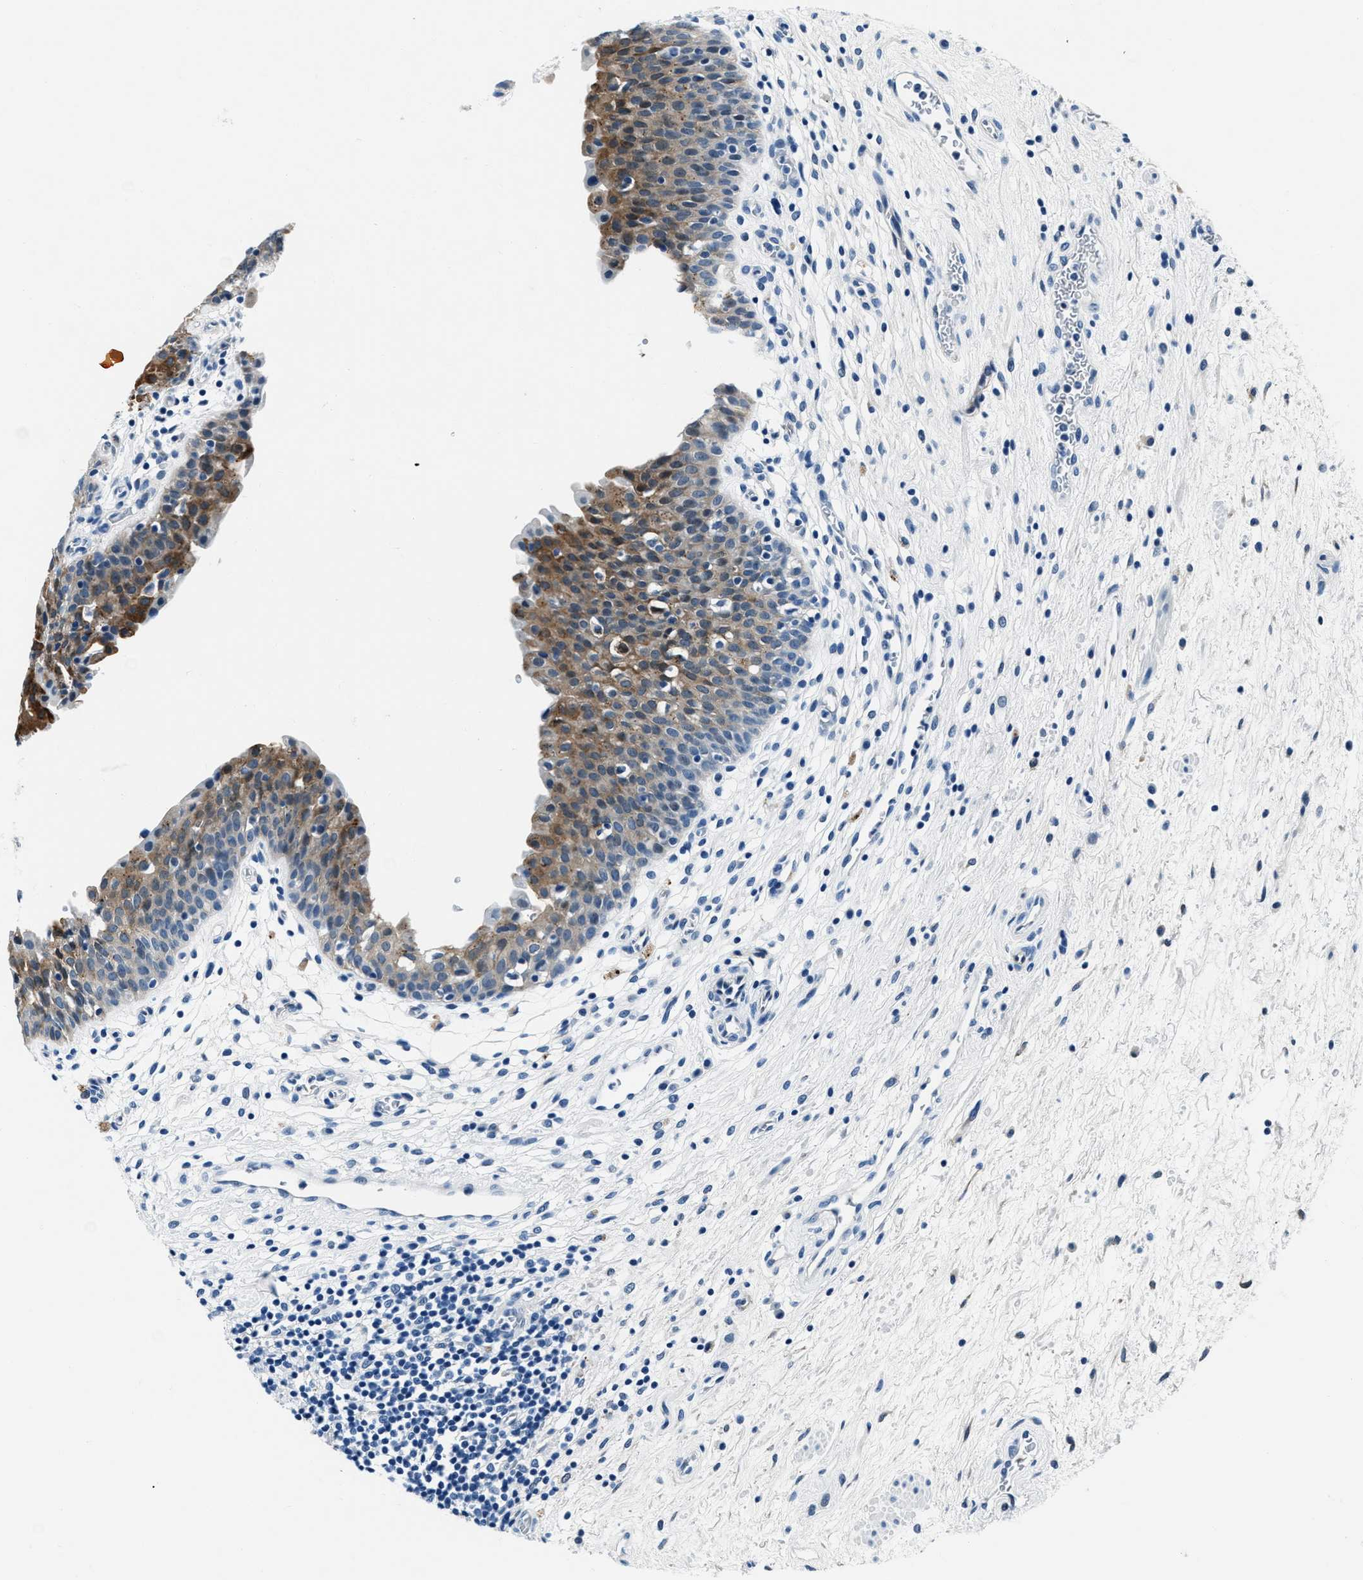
{"staining": {"intensity": "moderate", "quantity": ">75%", "location": "cytoplasmic/membranous"}, "tissue": "urinary bladder", "cell_type": "Urothelial cells", "image_type": "normal", "snomed": [{"axis": "morphology", "description": "Normal tissue, NOS"}, {"axis": "topography", "description": "Urinary bladder"}], "caption": "Moderate cytoplasmic/membranous positivity for a protein is appreciated in about >75% of urothelial cells of benign urinary bladder using immunohistochemistry.", "gene": "PTPDC1", "patient": {"sex": "male", "age": 37}}